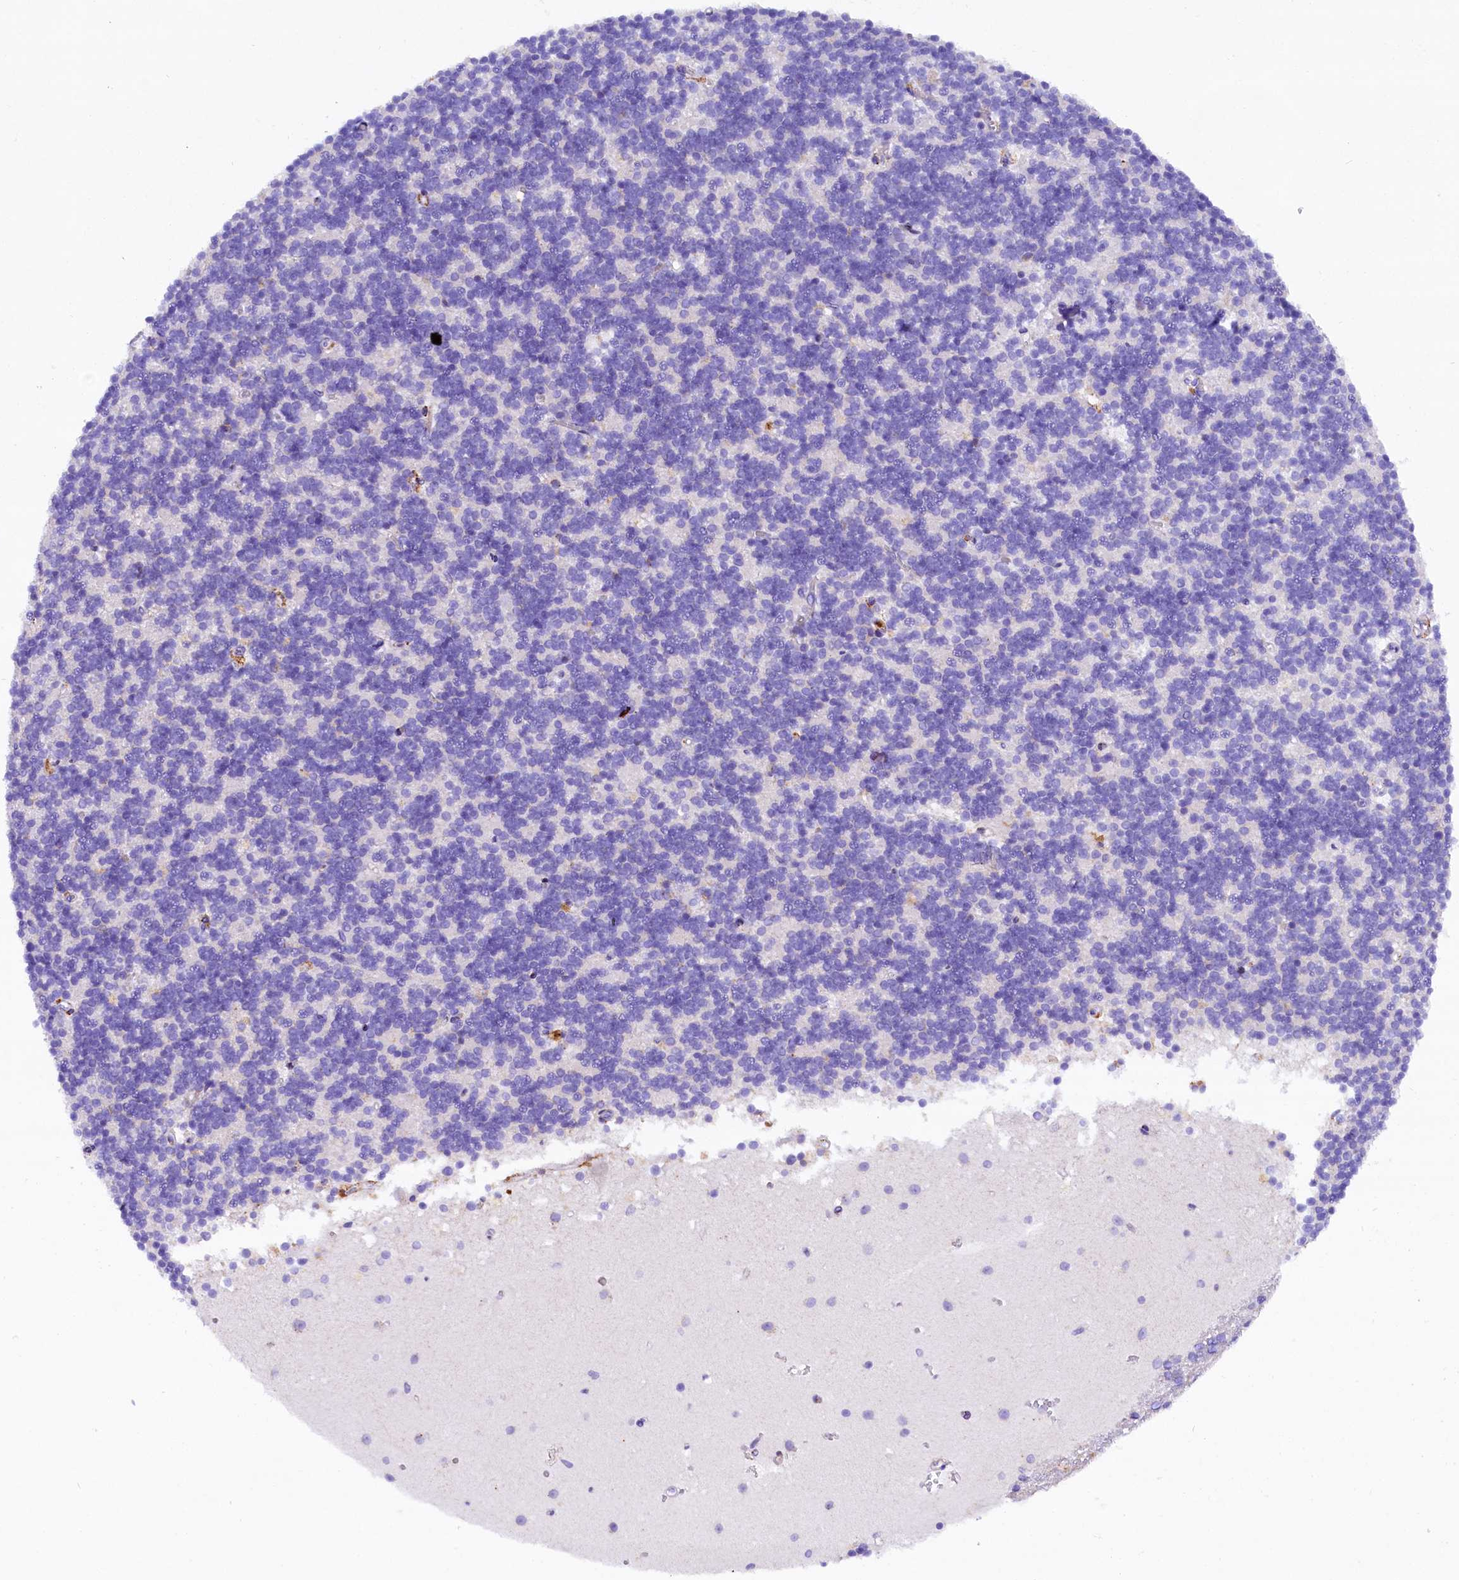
{"staining": {"intensity": "negative", "quantity": "none", "location": "none"}, "tissue": "cerebellum", "cell_type": "Cells in granular layer", "image_type": "normal", "snomed": [{"axis": "morphology", "description": "Normal tissue, NOS"}, {"axis": "topography", "description": "Cerebellum"}], "caption": "Immunohistochemistry of normal human cerebellum displays no positivity in cells in granular layer.", "gene": "CMTR2", "patient": {"sex": "male", "age": 54}}